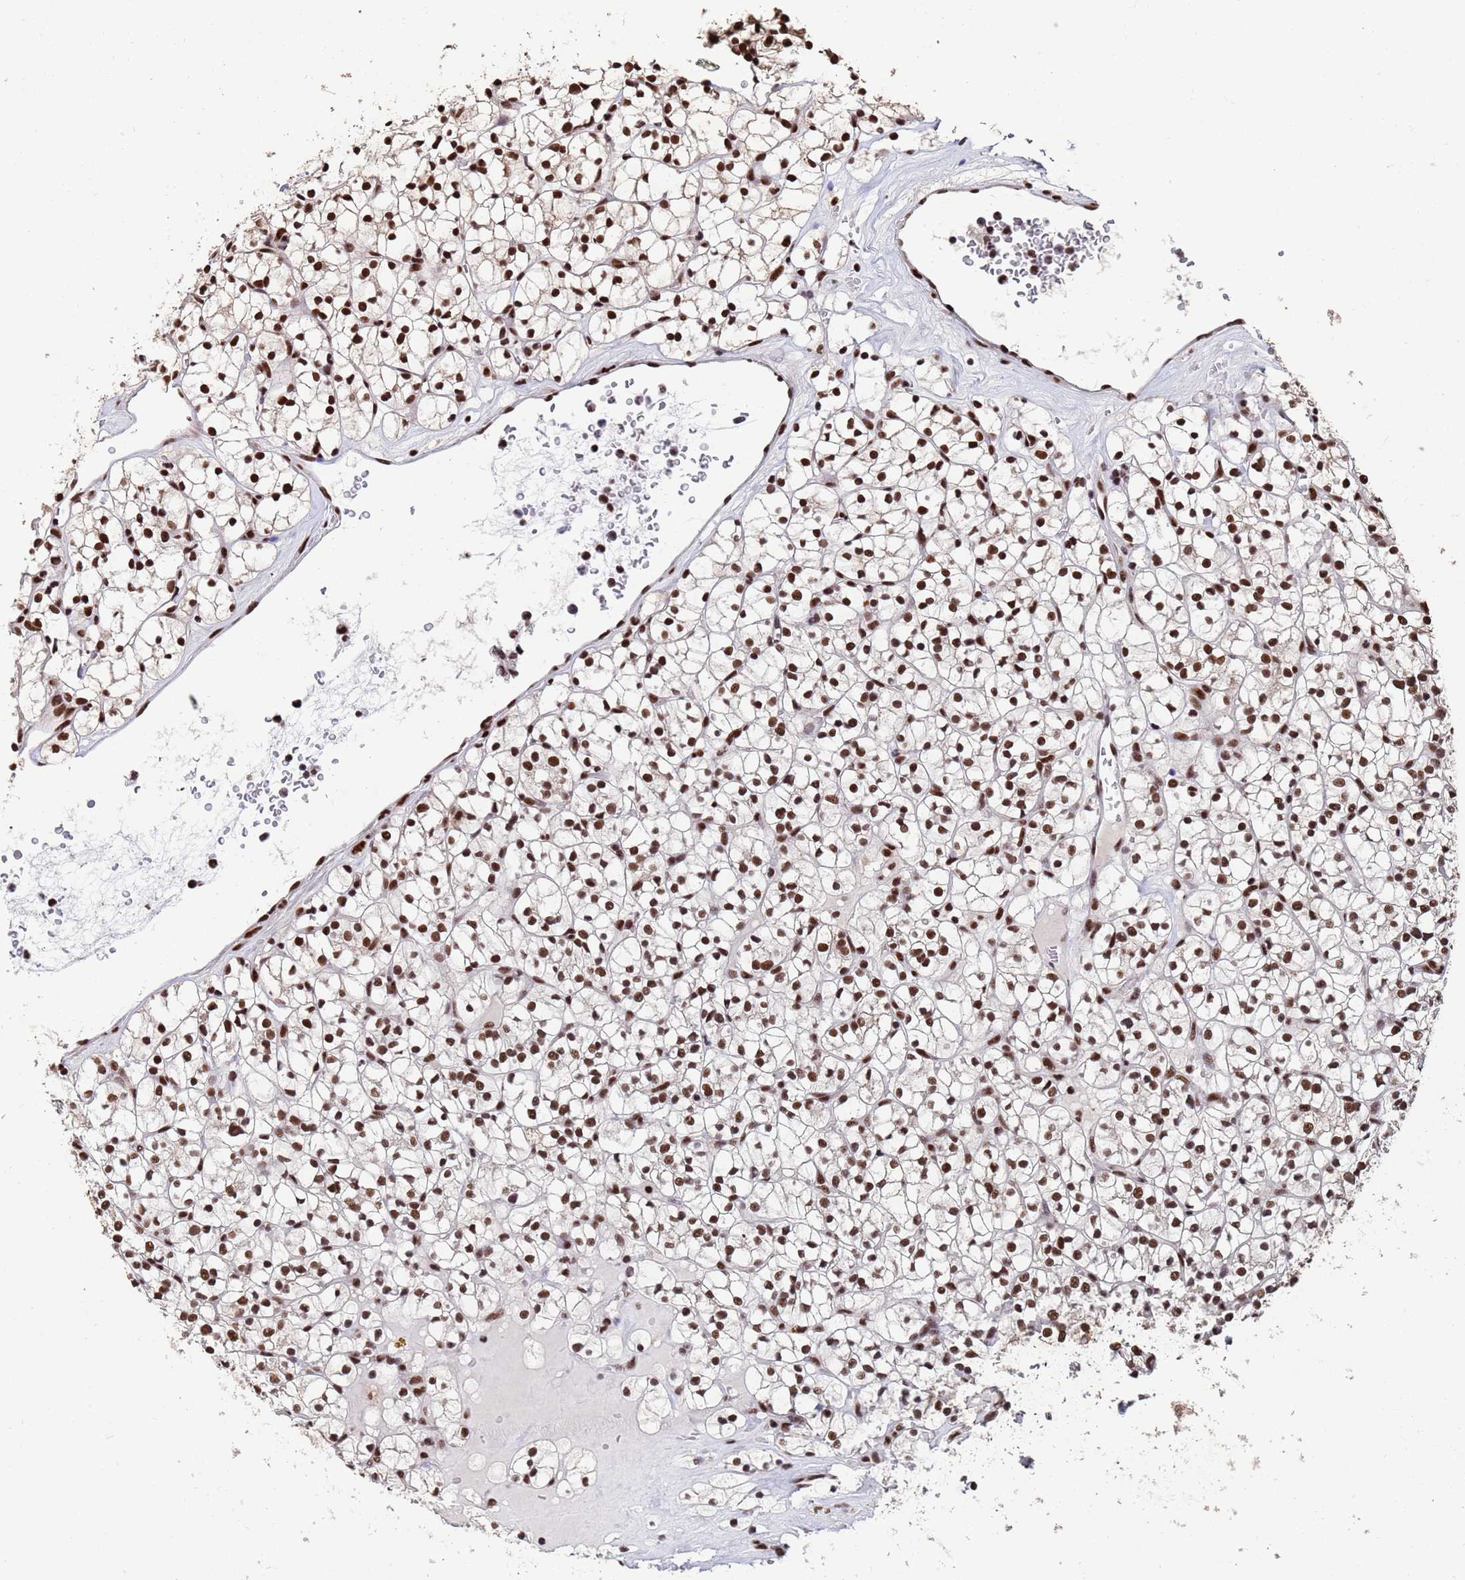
{"staining": {"intensity": "moderate", "quantity": ">75%", "location": "nuclear"}, "tissue": "renal cancer", "cell_type": "Tumor cells", "image_type": "cancer", "snomed": [{"axis": "morphology", "description": "Adenocarcinoma, NOS"}, {"axis": "topography", "description": "Kidney"}], "caption": "Renal cancer stained for a protein displays moderate nuclear positivity in tumor cells.", "gene": "SF3B2", "patient": {"sex": "female", "age": 64}}